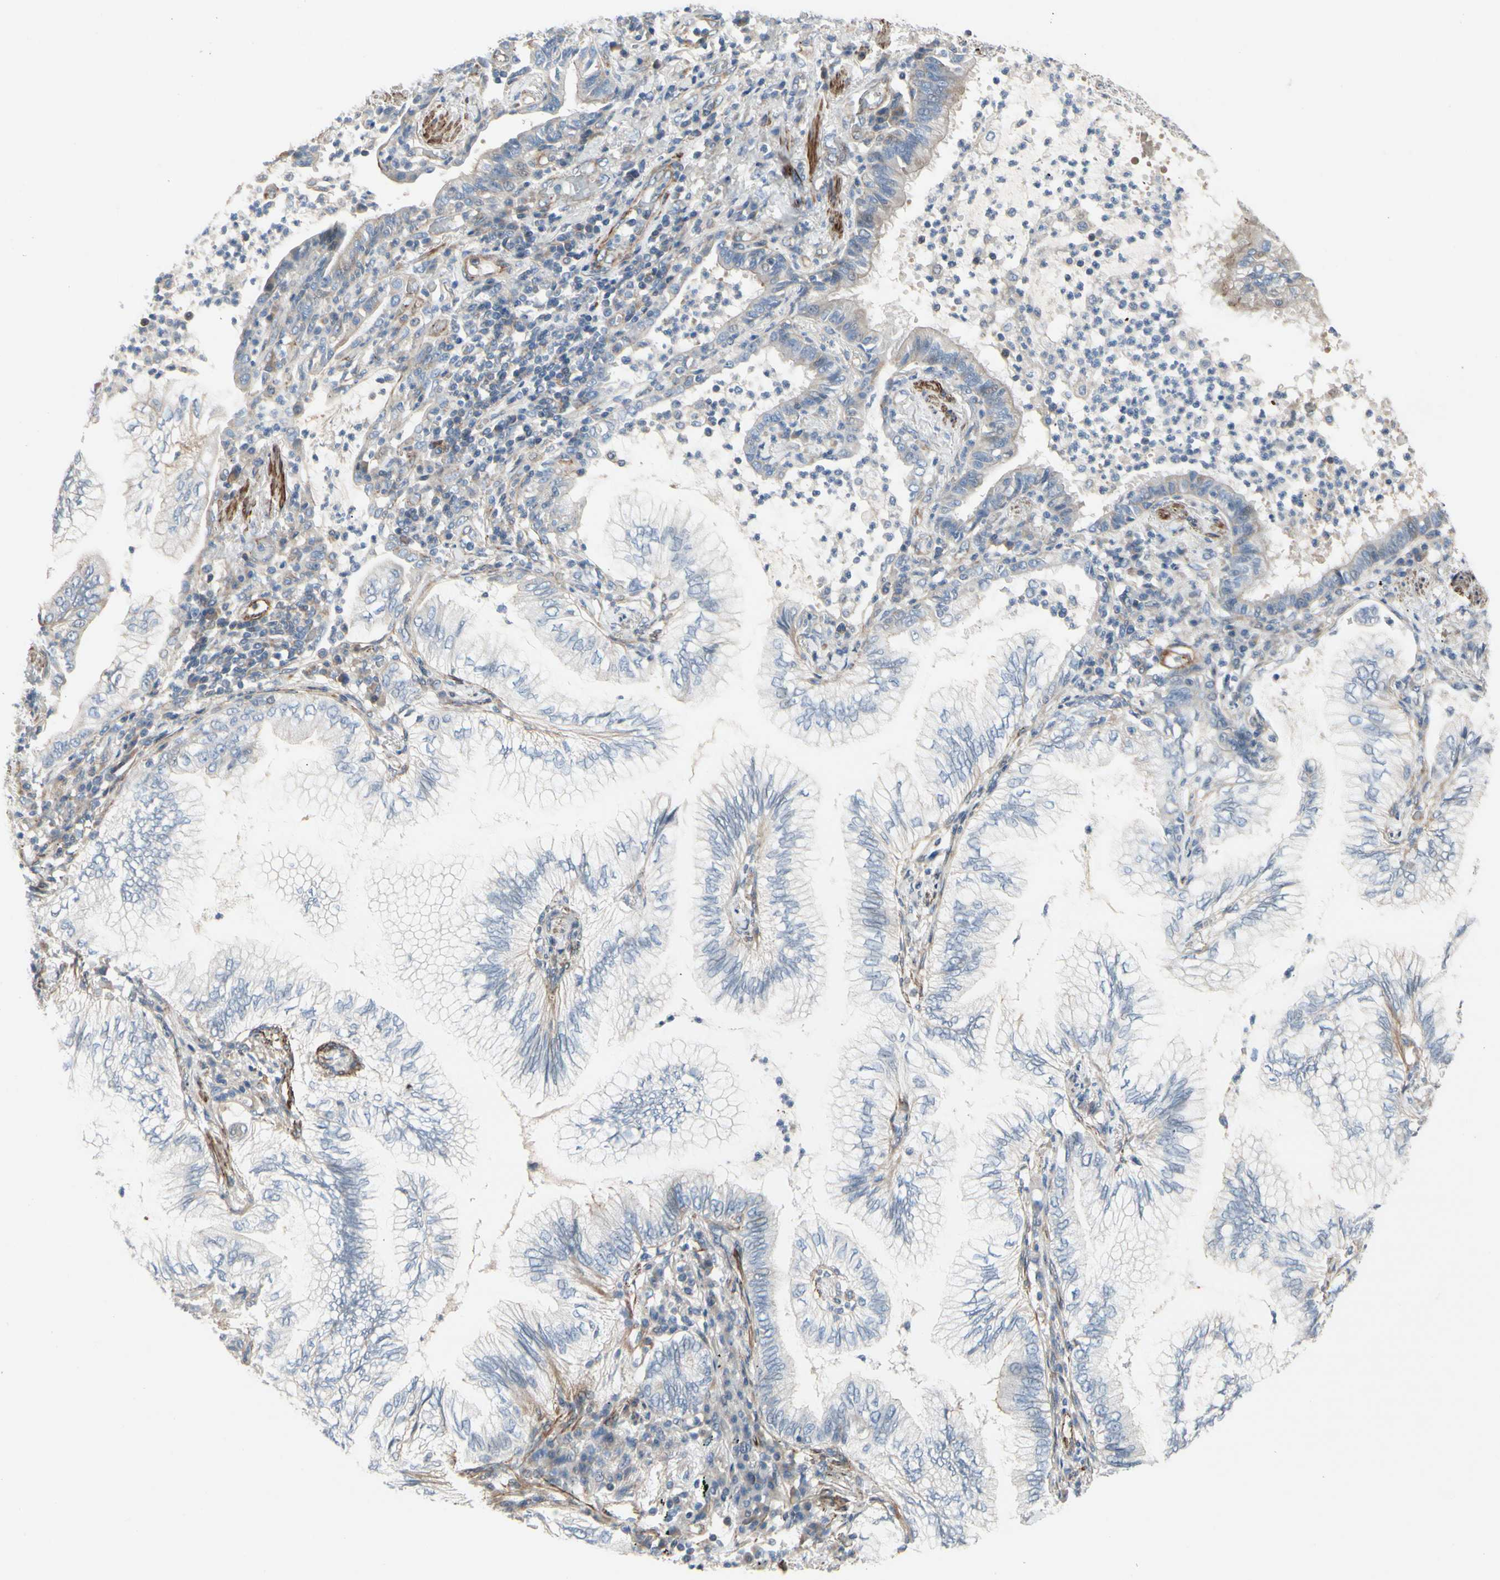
{"staining": {"intensity": "weak", "quantity": "<25%", "location": "cytoplasmic/membranous"}, "tissue": "lung cancer", "cell_type": "Tumor cells", "image_type": "cancer", "snomed": [{"axis": "morphology", "description": "Normal tissue, NOS"}, {"axis": "morphology", "description": "Adenocarcinoma, NOS"}, {"axis": "topography", "description": "Bronchus"}, {"axis": "topography", "description": "Lung"}], "caption": "Tumor cells are negative for protein expression in human lung adenocarcinoma. Nuclei are stained in blue.", "gene": "TPM1", "patient": {"sex": "female", "age": 70}}